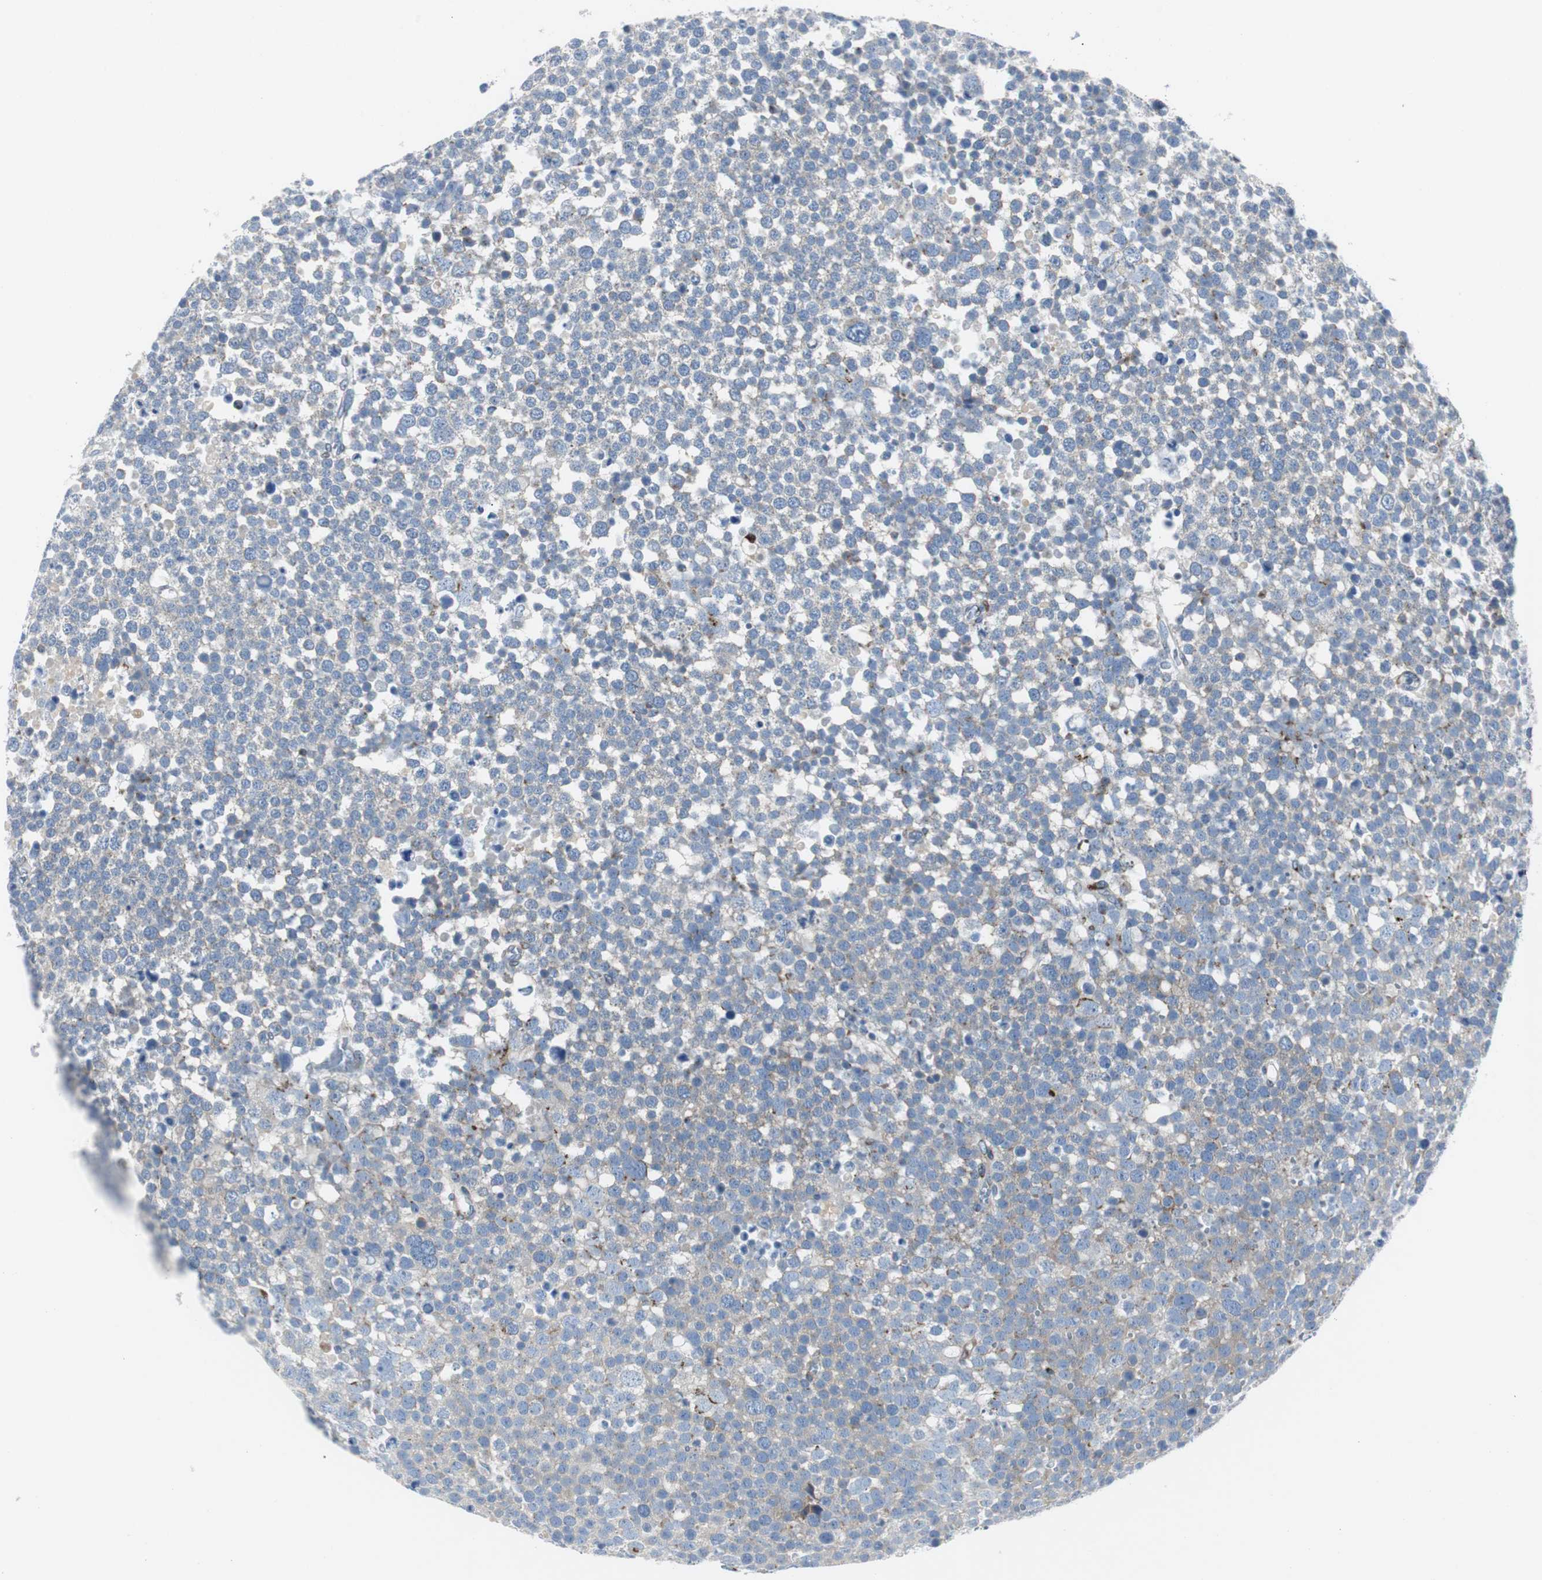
{"staining": {"intensity": "weak", "quantity": "<25%", "location": "cytoplasmic/membranous"}, "tissue": "testis cancer", "cell_type": "Tumor cells", "image_type": "cancer", "snomed": [{"axis": "morphology", "description": "Seminoma, NOS"}, {"axis": "topography", "description": "Testis"}], "caption": "Immunohistochemistry histopathology image of human testis cancer stained for a protein (brown), which shows no staining in tumor cells. (Stains: DAB (3,3'-diaminobenzidine) IHC with hematoxylin counter stain, Microscopy: brightfield microscopy at high magnification).", "gene": "BBC3", "patient": {"sex": "male", "age": 71}}